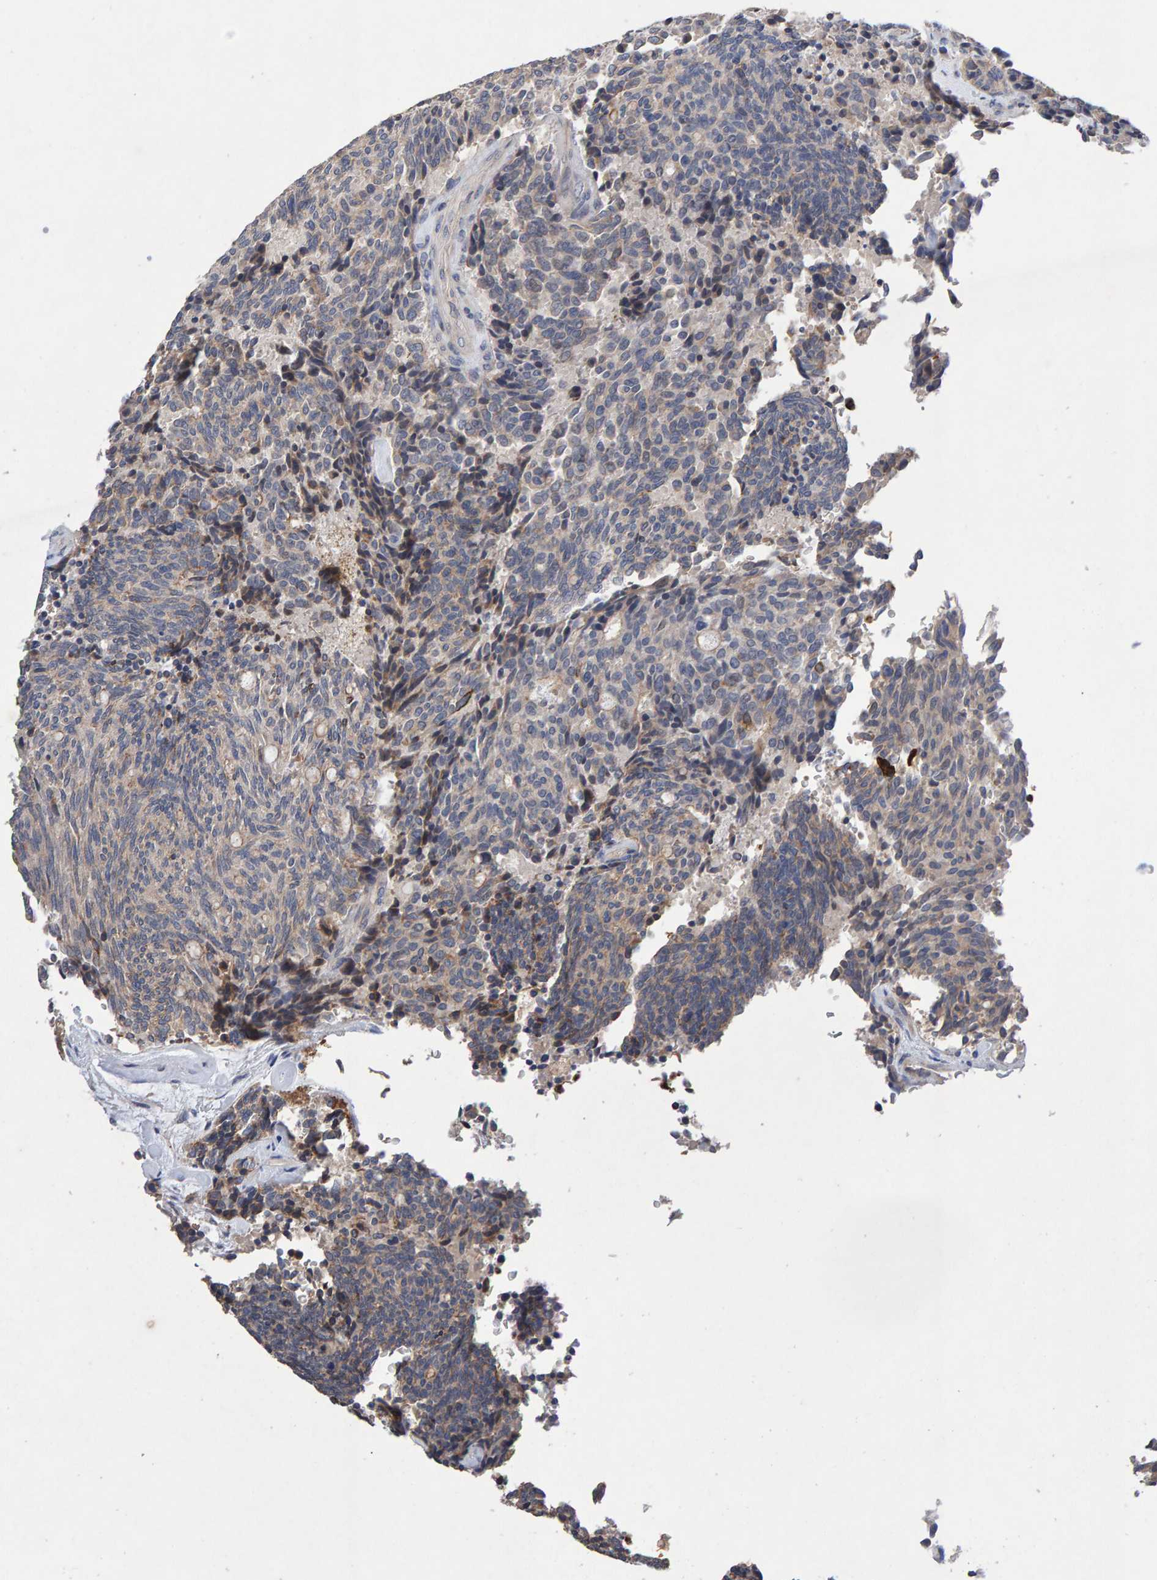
{"staining": {"intensity": "weak", "quantity": "25%-75%", "location": "cytoplasmic/membranous"}, "tissue": "carcinoid", "cell_type": "Tumor cells", "image_type": "cancer", "snomed": [{"axis": "morphology", "description": "Carcinoid, malignant, NOS"}, {"axis": "topography", "description": "Pancreas"}], "caption": "Protein expression analysis of carcinoid displays weak cytoplasmic/membranous positivity in approximately 25%-75% of tumor cells.", "gene": "EFR3A", "patient": {"sex": "female", "age": 54}}